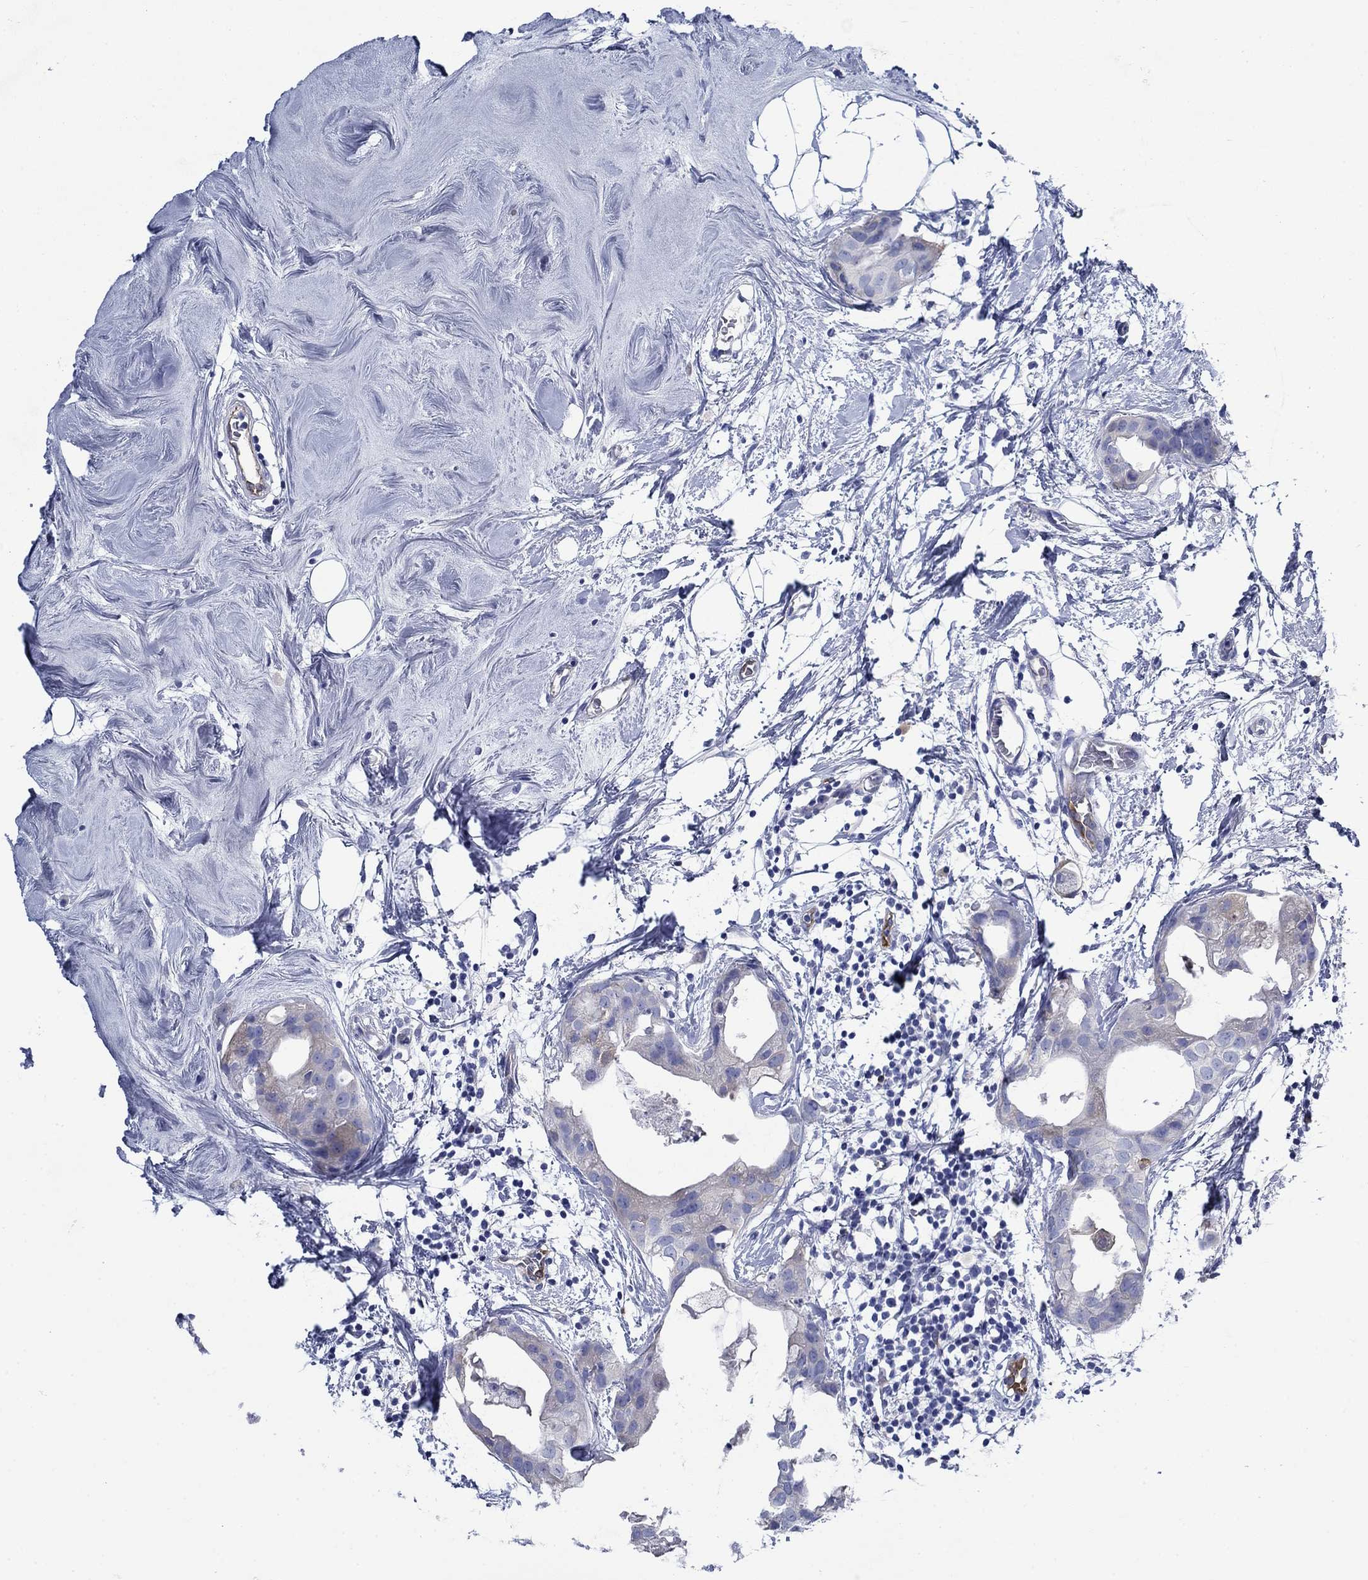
{"staining": {"intensity": "negative", "quantity": "none", "location": "none"}, "tissue": "breast cancer", "cell_type": "Tumor cells", "image_type": "cancer", "snomed": [{"axis": "morphology", "description": "Normal tissue, NOS"}, {"axis": "morphology", "description": "Duct carcinoma"}, {"axis": "topography", "description": "Breast"}], "caption": "The histopathology image shows no staining of tumor cells in infiltrating ductal carcinoma (breast). Brightfield microscopy of immunohistochemistry stained with DAB (3,3'-diaminobenzidine) (brown) and hematoxylin (blue), captured at high magnification.", "gene": "TRIM16", "patient": {"sex": "female", "age": 40}}